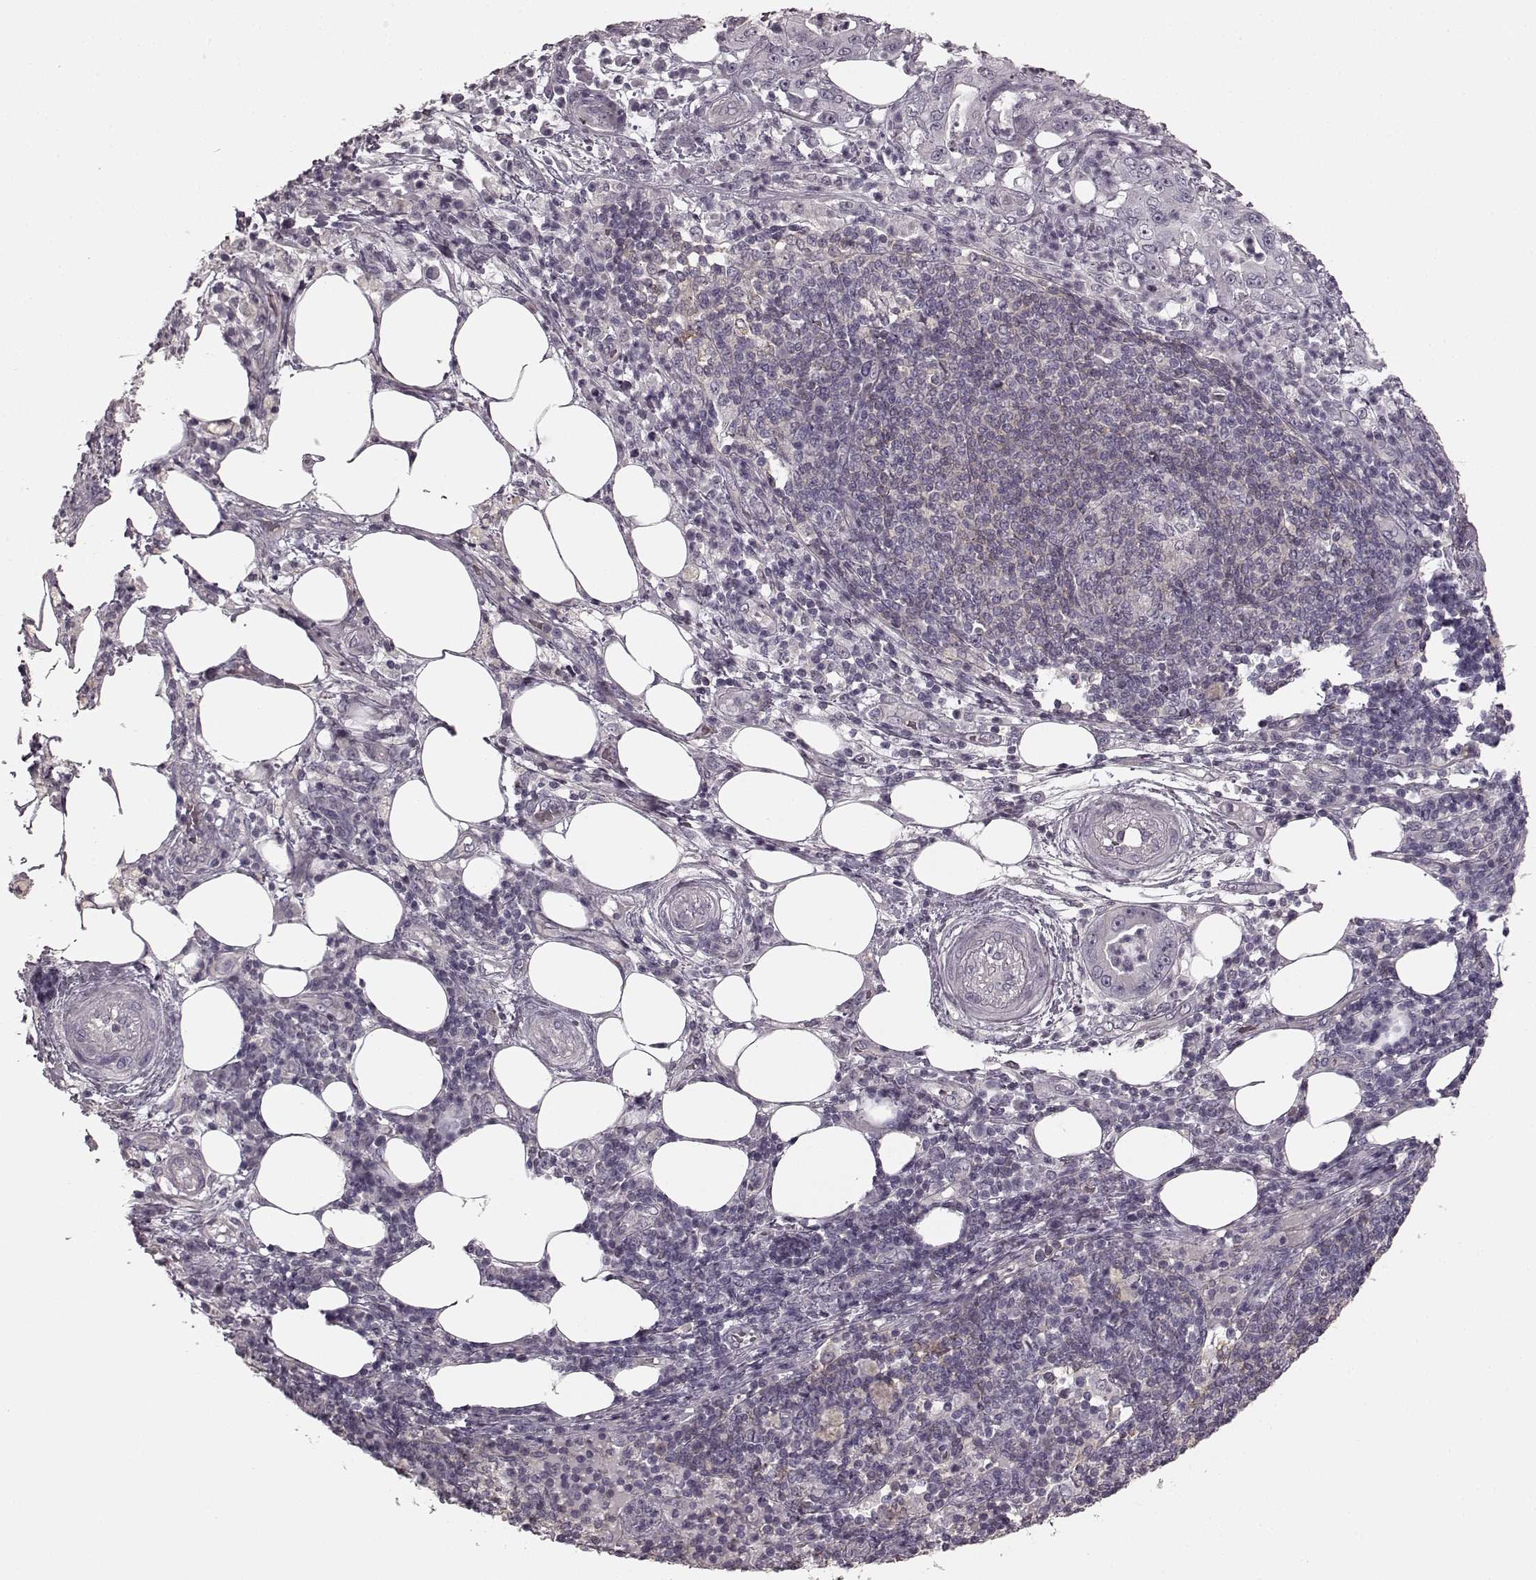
{"staining": {"intensity": "negative", "quantity": "none", "location": "none"}, "tissue": "pancreatic cancer", "cell_type": "Tumor cells", "image_type": "cancer", "snomed": [{"axis": "morphology", "description": "Adenocarcinoma, NOS"}, {"axis": "topography", "description": "Pancreas"}], "caption": "High power microscopy photomicrograph of an immunohistochemistry micrograph of pancreatic cancer (adenocarcinoma), revealing no significant expression in tumor cells.", "gene": "PRKCE", "patient": {"sex": "male", "age": 71}}